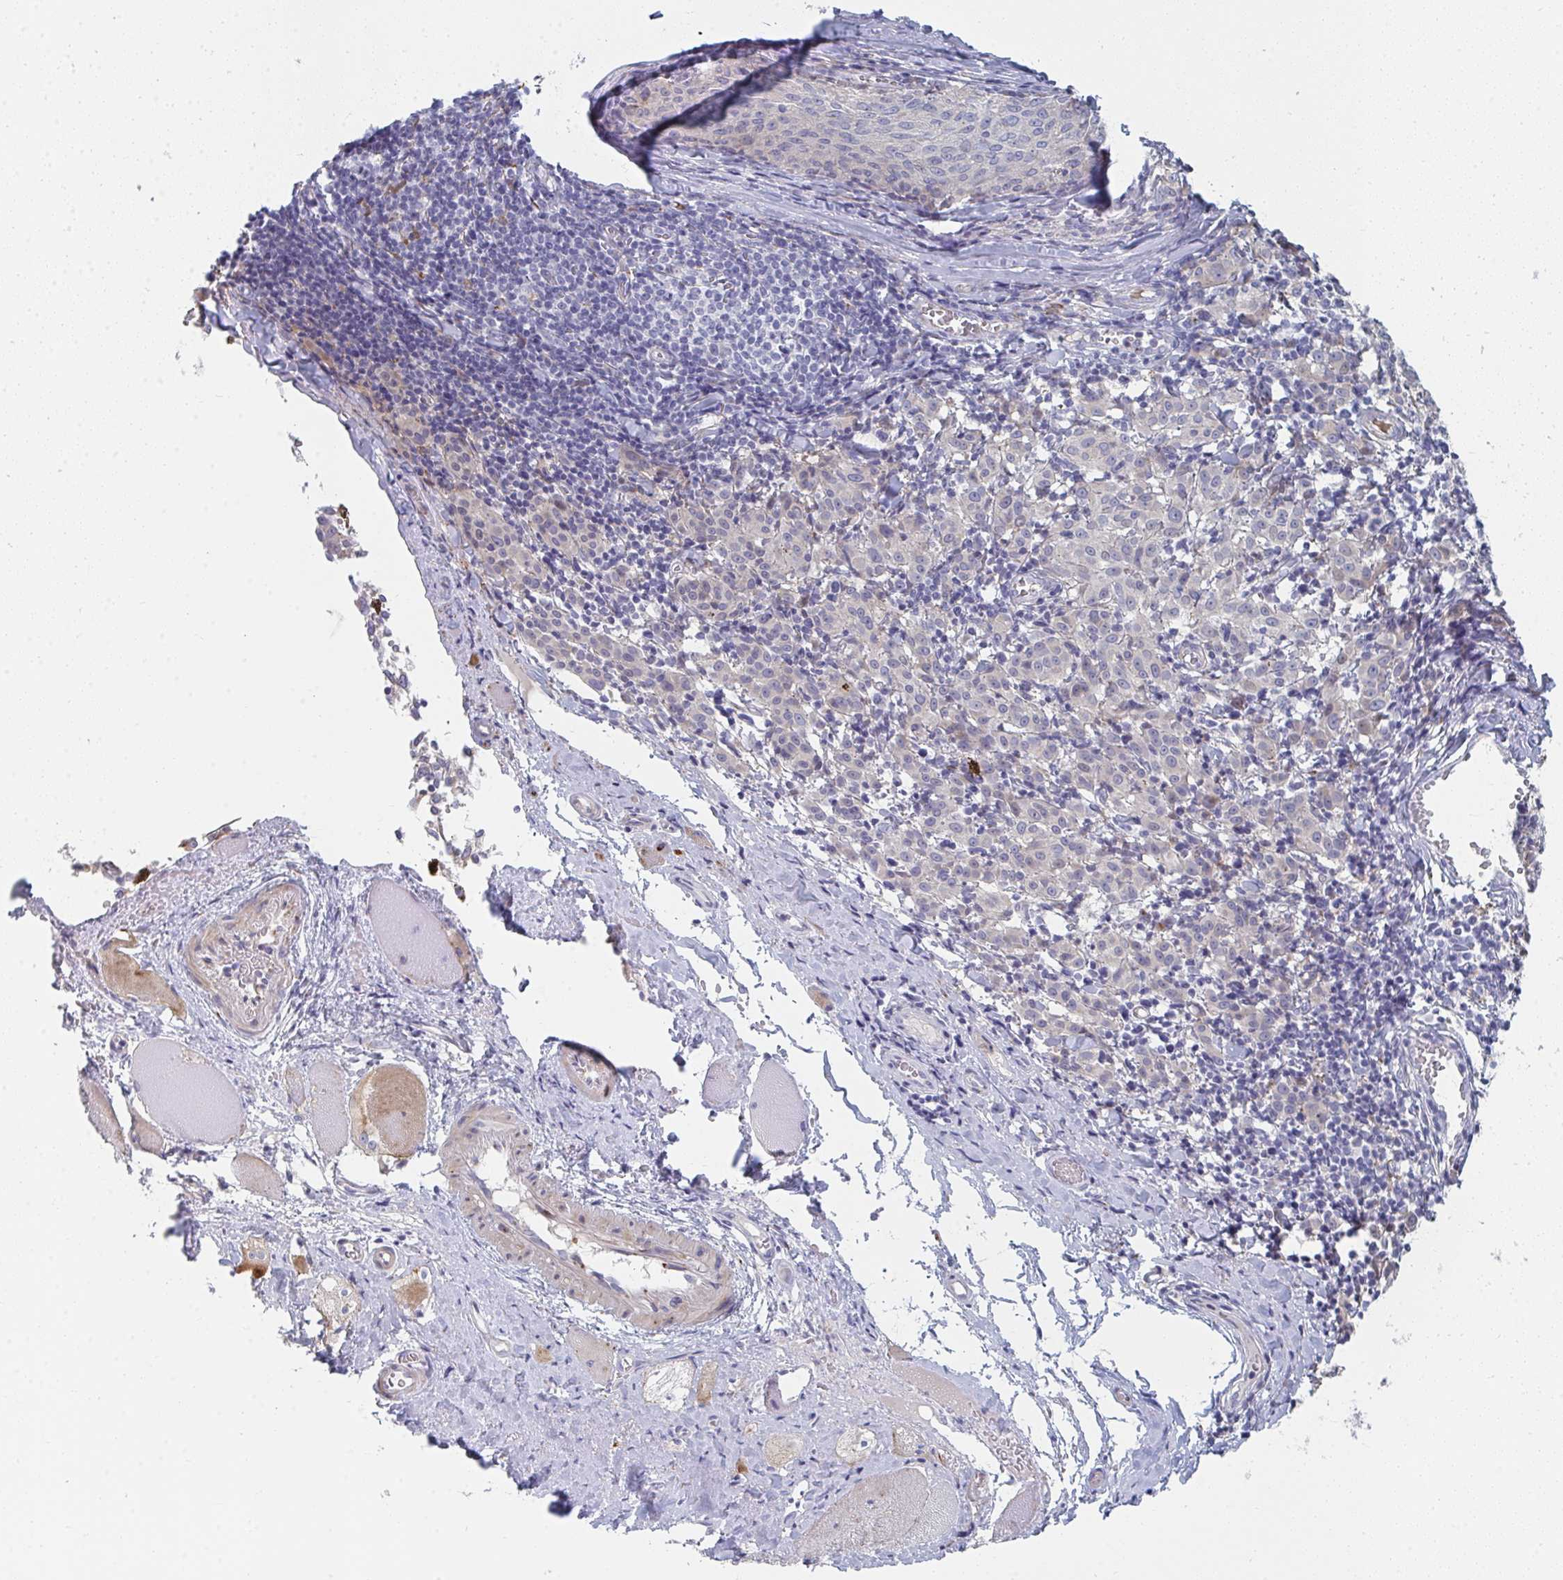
{"staining": {"intensity": "moderate", "quantity": "<25%", "location": "cytoplasmic/membranous"}, "tissue": "melanoma", "cell_type": "Tumor cells", "image_type": "cancer", "snomed": [{"axis": "morphology", "description": "Malignant melanoma, NOS"}, {"axis": "topography", "description": "Skin"}], "caption": "Malignant melanoma stained with immunohistochemistry (IHC) shows moderate cytoplasmic/membranous expression in approximately <25% of tumor cells.", "gene": "PSMG1", "patient": {"sex": "female", "age": 72}}